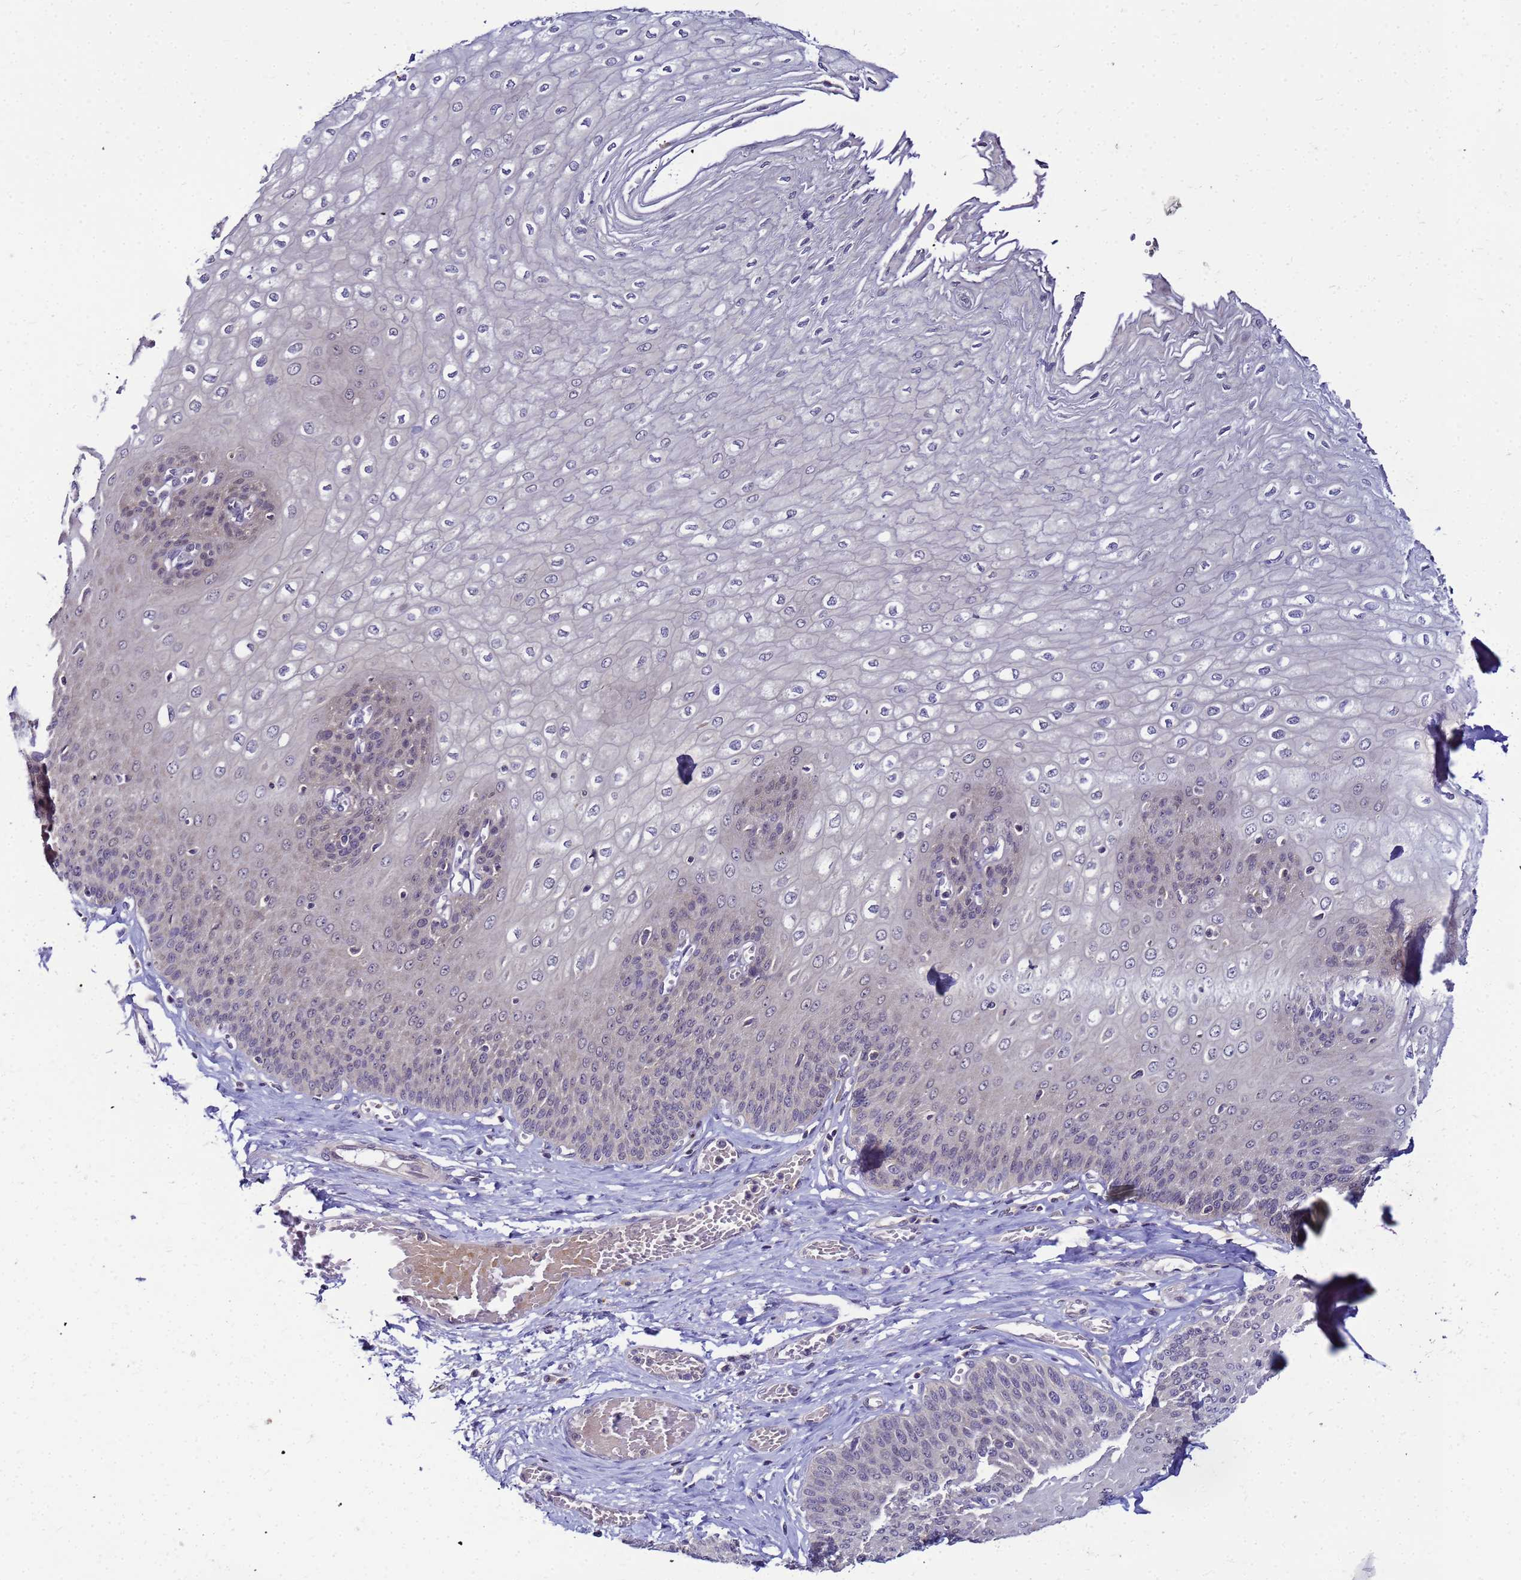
{"staining": {"intensity": "negative", "quantity": "none", "location": "none"}, "tissue": "esophagus", "cell_type": "Squamous epithelial cells", "image_type": "normal", "snomed": [{"axis": "morphology", "description": "Normal tissue, NOS"}, {"axis": "topography", "description": "Esophagus"}], "caption": "A micrograph of human esophagus is negative for staining in squamous epithelial cells. (DAB immunohistochemistry (IHC) with hematoxylin counter stain).", "gene": "SAT1", "patient": {"sex": "male", "age": 60}}